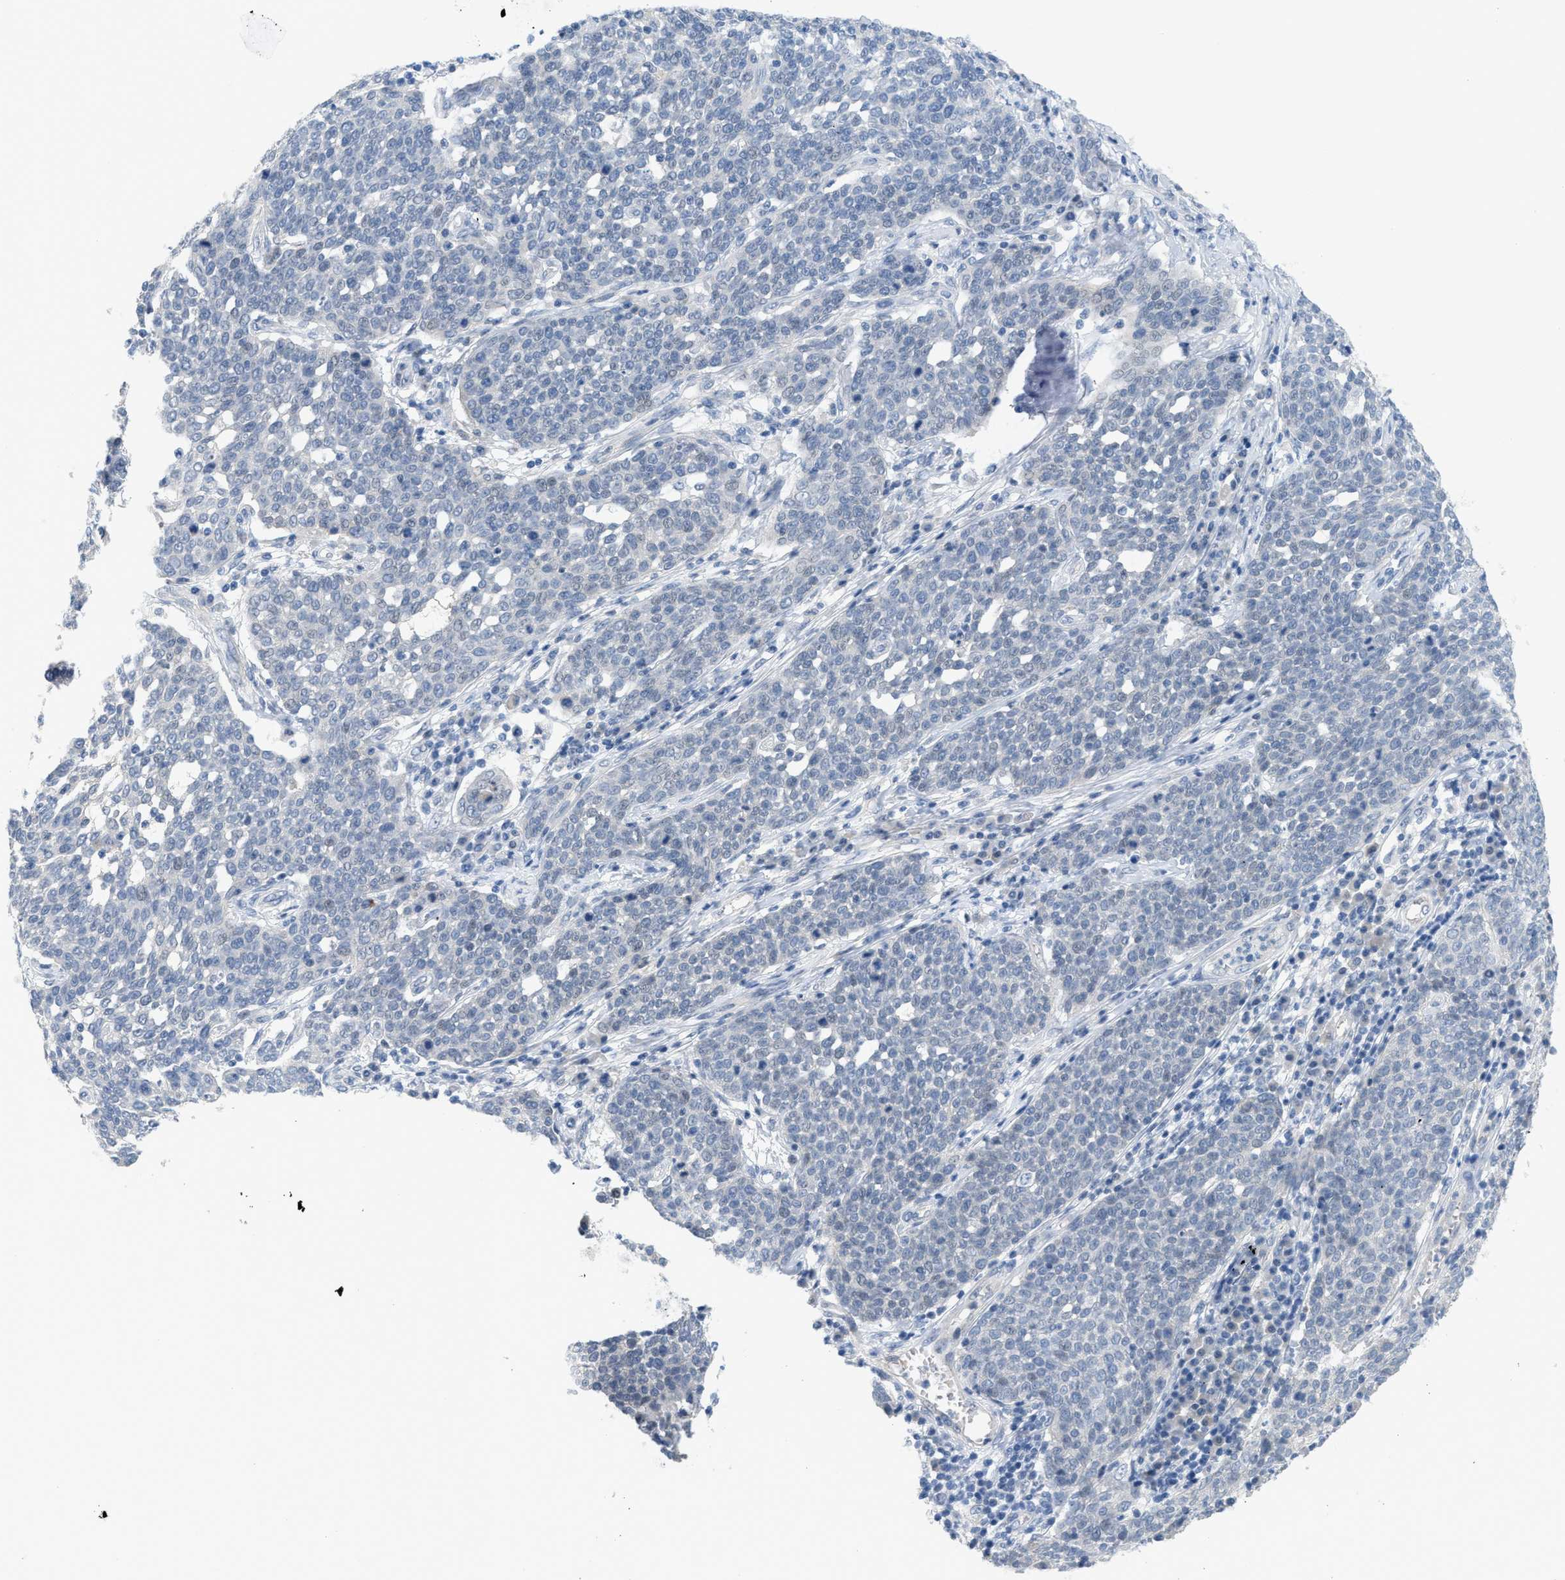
{"staining": {"intensity": "negative", "quantity": "none", "location": "none"}, "tissue": "cervical cancer", "cell_type": "Tumor cells", "image_type": "cancer", "snomed": [{"axis": "morphology", "description": "Squamous cell carcinoma, NOS"}, {"axis": "topography", "description": "Cervix"}], "caption": "Cervical cancer was stained to show a protein in brown. There is no significant staining in tumor cells.", "gene": "TNFAIP1", "patient": {"sex": "female", "age": 34}}